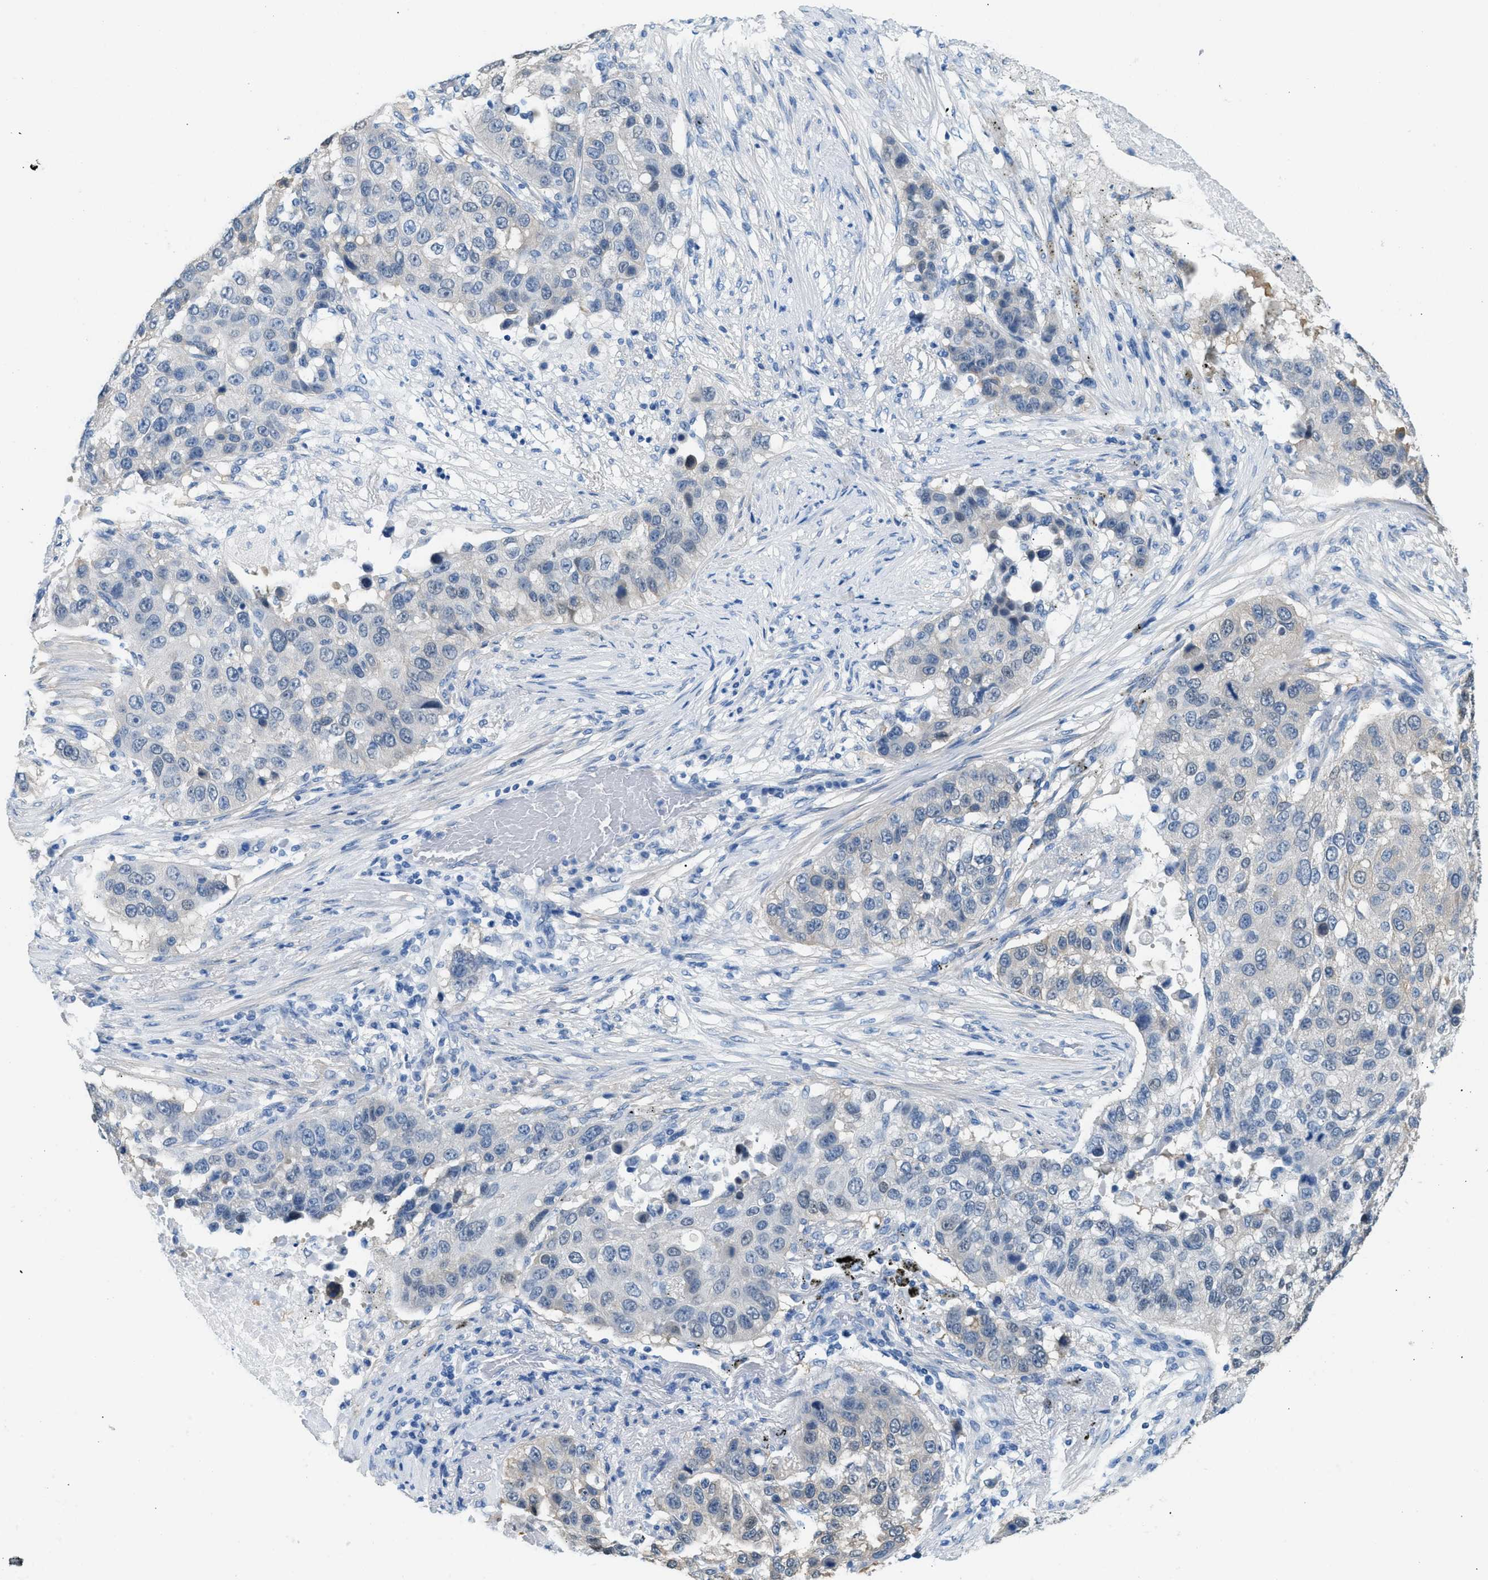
{"staining": {"intensity": "negative", "quantity": "none", "location": "none"}, "tissue": "lung cancer", "cell_type": "Tumor cells", "image_type": "cancer", "snomed": [{"axis": "morphology", "description": "Squamous cell carcinoma, NOS"}, {"axis": "topography", "description": "Lung"}], "caption": "This is a image of IHC staining of lung cancer (squamous cell carcinoma), which shows no expression in tumor cells.", "gene": "SPAM1", "patient": {"sex": "male", "age": 57}}